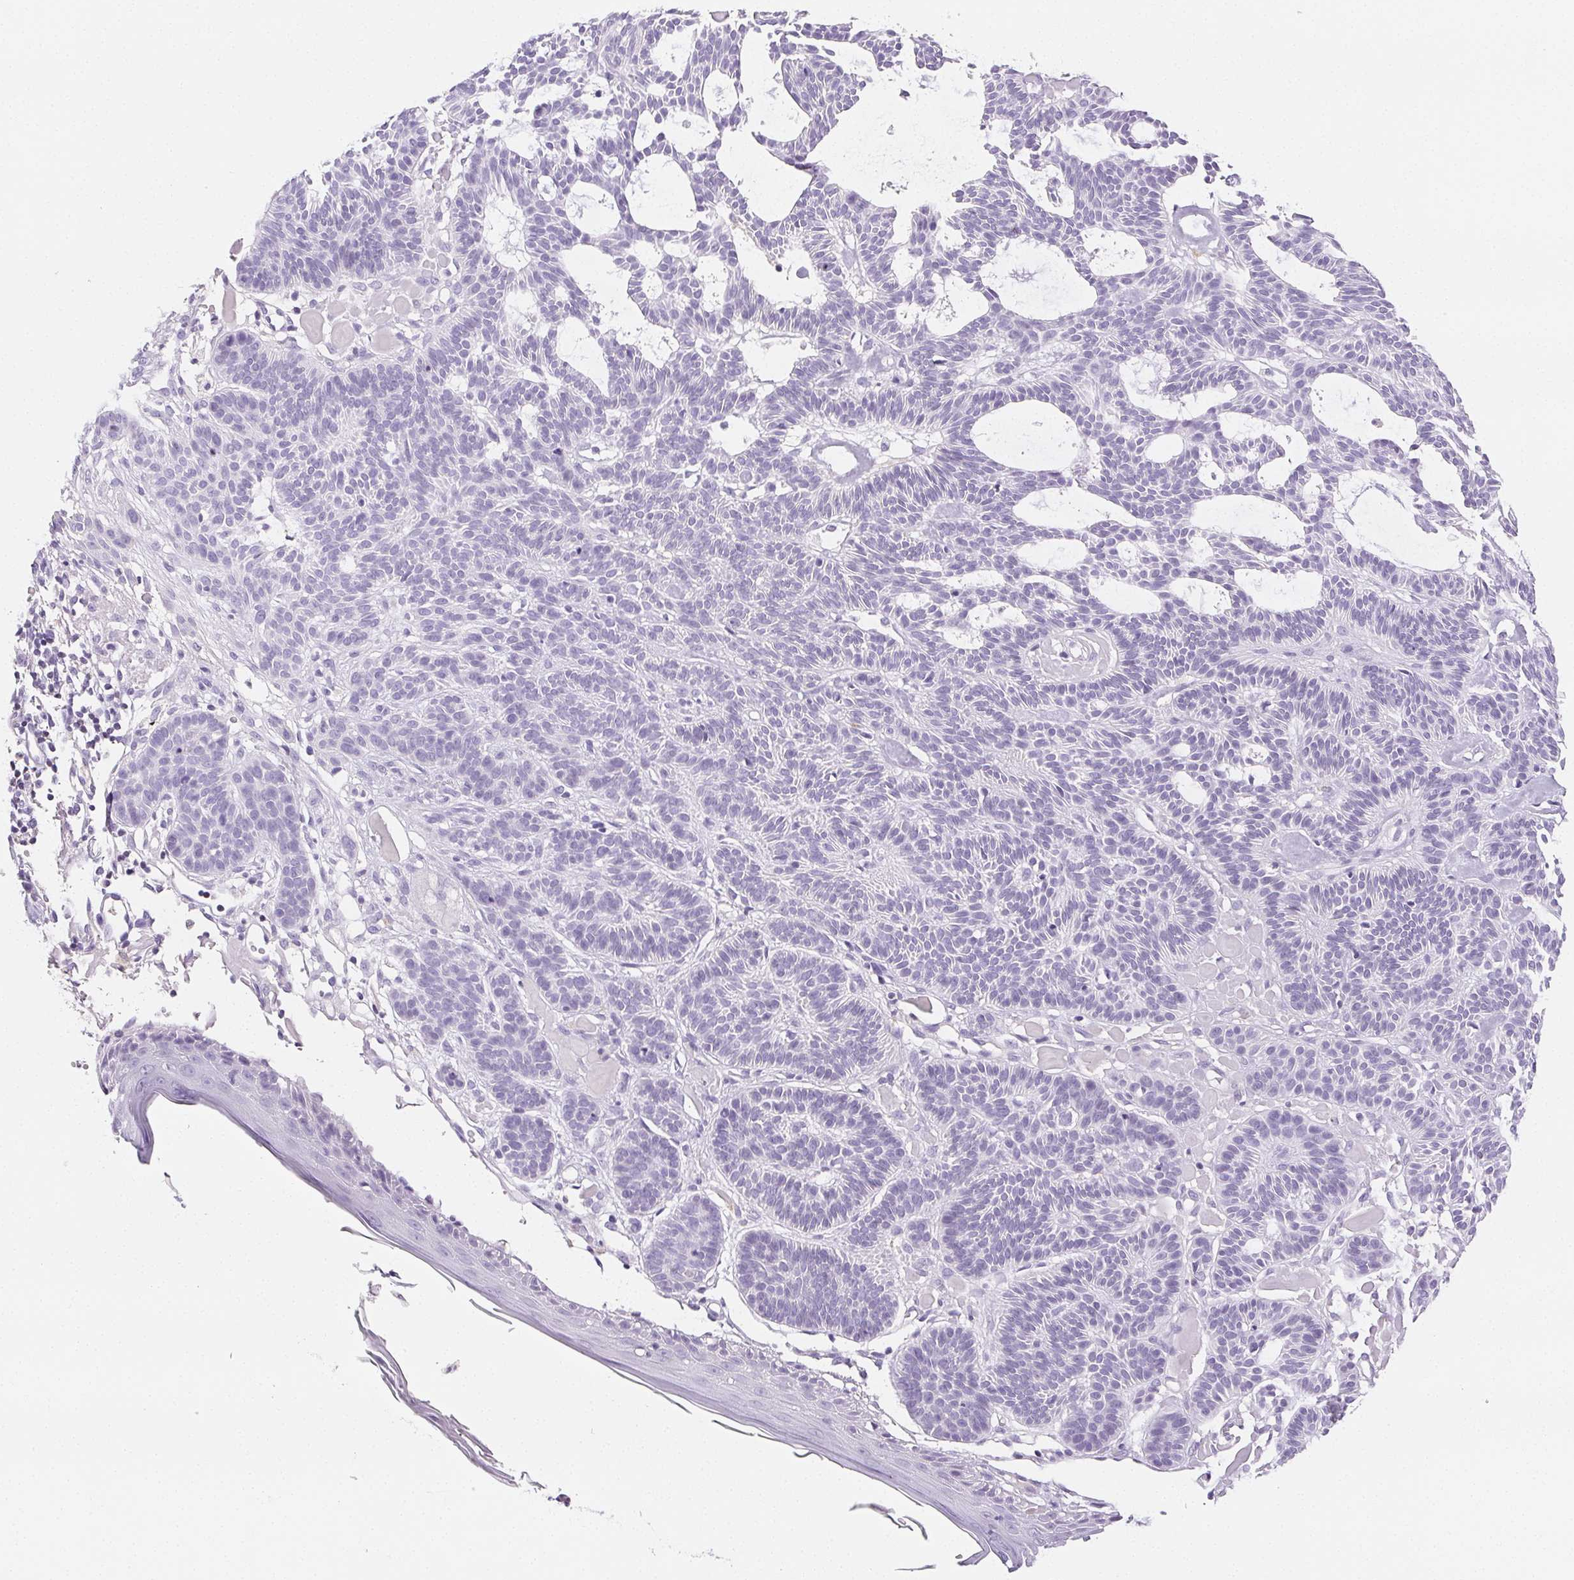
{"staining": {"intensity": "negative", "quantity": "none", "location": "none"}, "tissue": "skin cancer", "cell_type": "Tumor cells", "image_type": "cancer", "snomed": [{"axis": "morphology", "description": "Basal cell carcinoma"}, {"axis": "topography", "description": "Skin"}], "caption": "A histopathology image of skin cancer (basal cell carcinoma) stained for a protein reveals no brown staining in tumor cells.", "gene": "BEND2", "patient": {"sex": "male", "age": 85}}